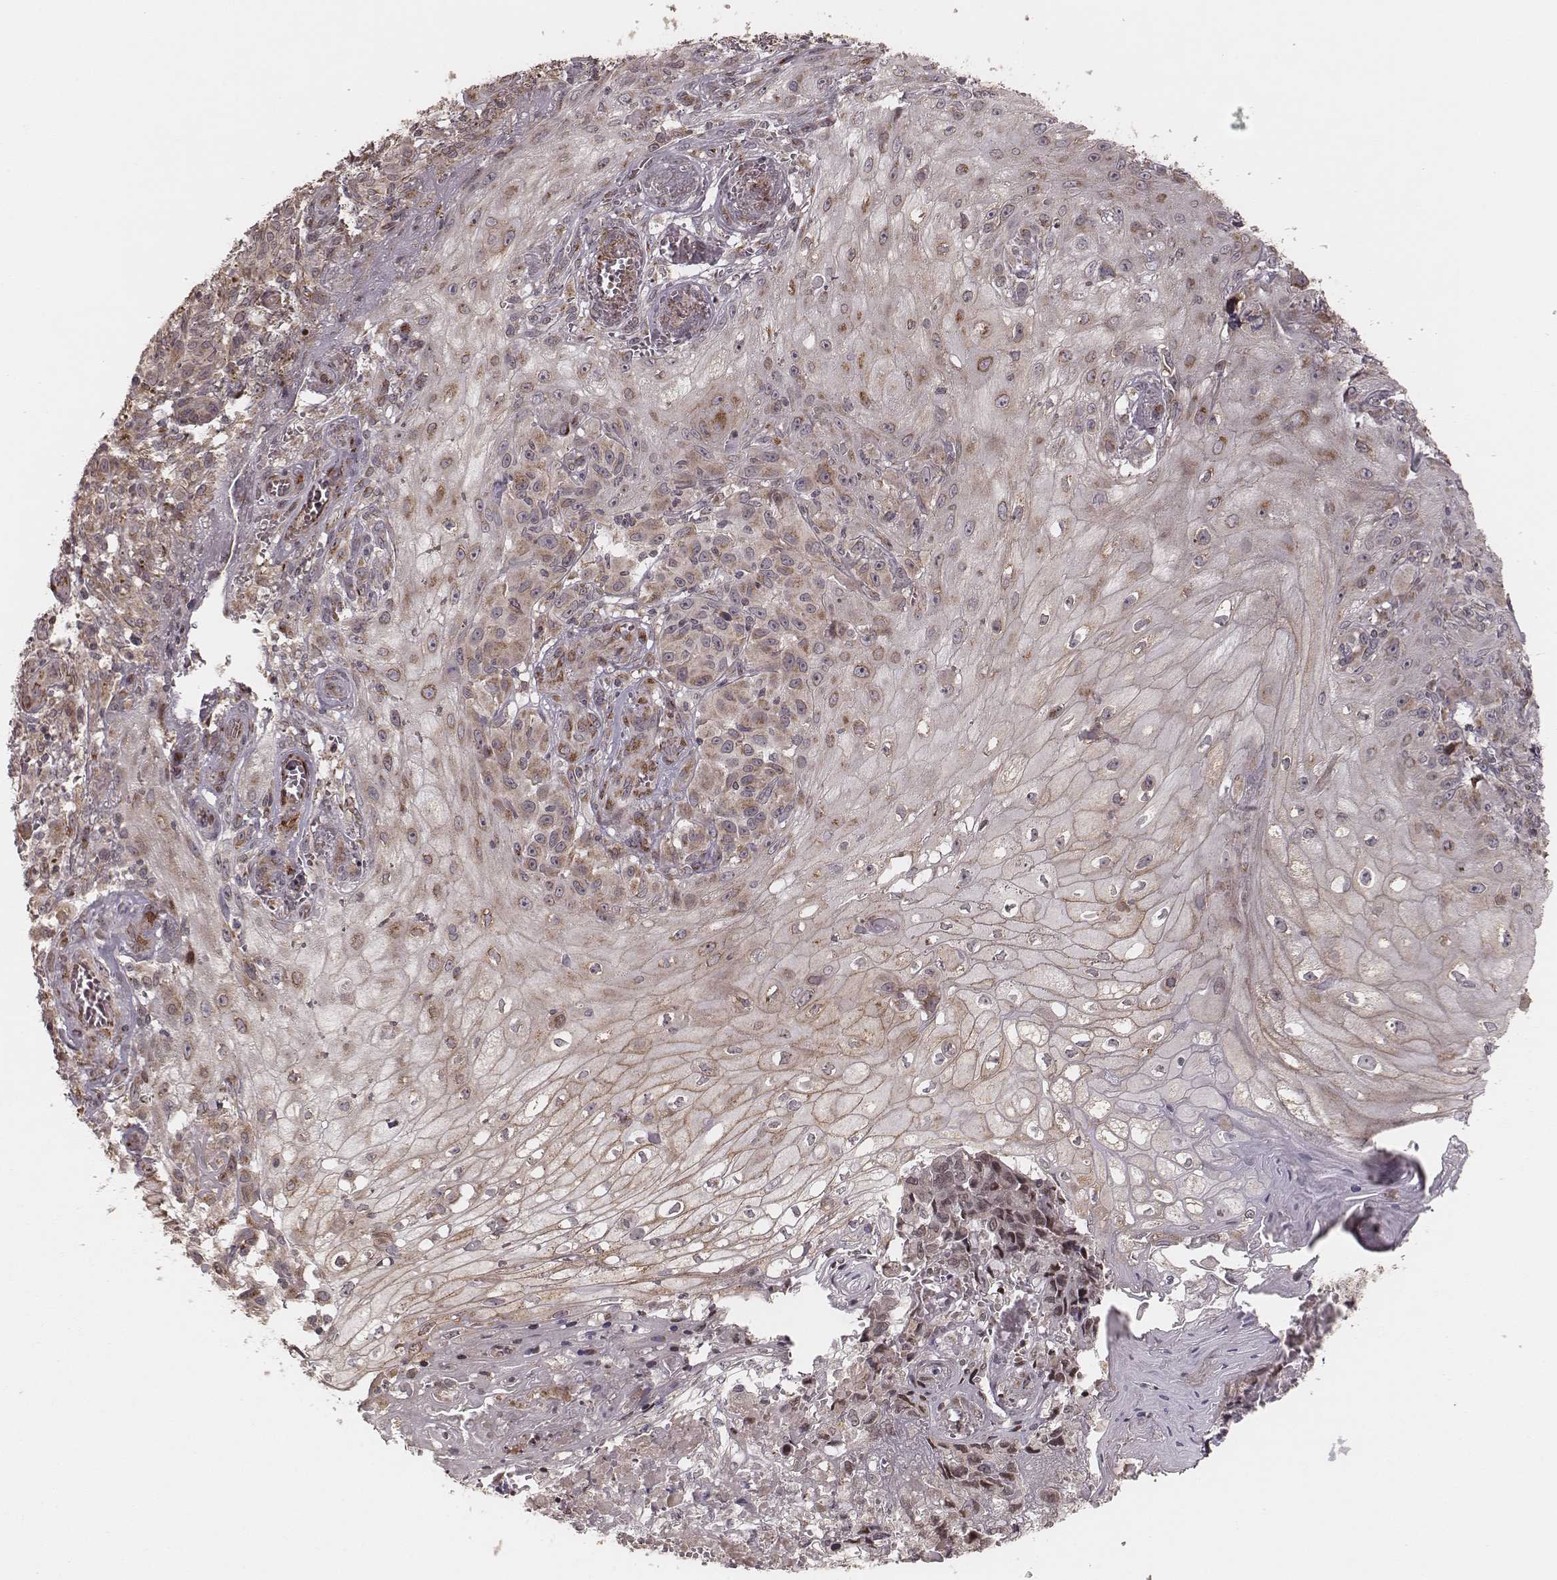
{"staining": {"intensity": "moderate", "quantity": ">75%", "location": "cytoplasmic/membranous"}, "tissue": "melanoma", "cell_type": "Tumor cells", "image_type": "cancer", "snomed": [{"axis": "morphology", "description": "Malignant melanoma, NOS"}, {"axis": "topography", "description": "Skin"}], "caption": "The micrograph shows staining of malignant melanoma, revealing moderate cytoplasmic/membranous protein positivity (brown color) within tumor cells. The staining was performed using DAB, with brown indicating positive protein expression. Nuclei are stained blue with hematoxylin.", "gene": "MYO19", "patient": {"sex": "female", "age": 53}}